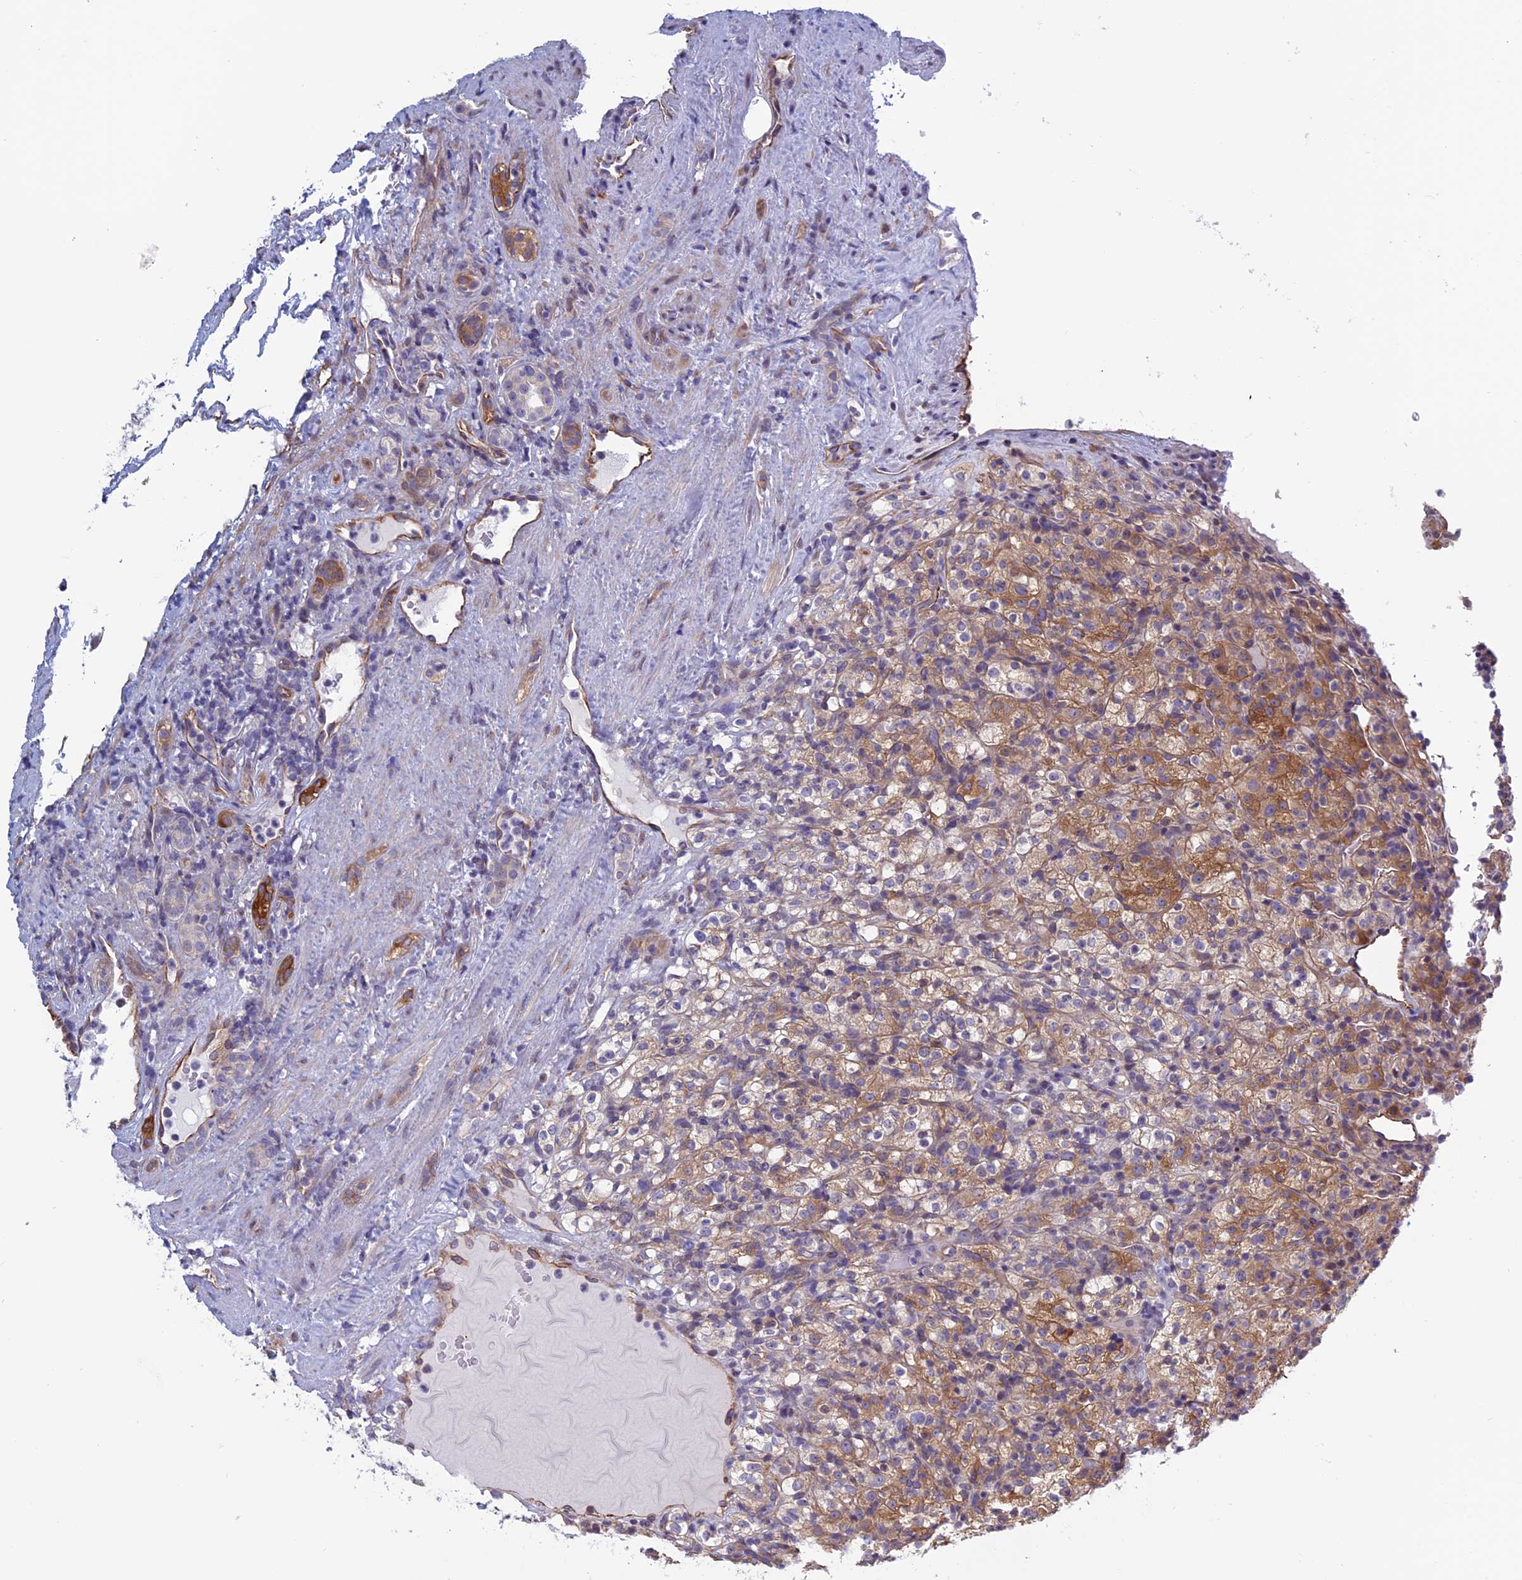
{"staining": {"intensity": "weak", "quantity": "25%-75%", "location": "cytoplasmic/membranous"}, "tissue": "renal cancer", "cell_type": "Tumor cells", "image_type": "cancer", "snomed": [{"axis": "morphology", "description": "Normal tissue, NOS"}, {"axis": "morphology", "description": "Adenocarcinoma, NOS"}, {"axis": "topography", "description": "Kidney"}], "caption": "IHC of human renal cancer reveals low levels of weak cytoplasmic/membranous staining in approximately 25%-75% of tumor cells.", "gene": "BCL2L10", "patient": {"sex": "female", "age": 72}}